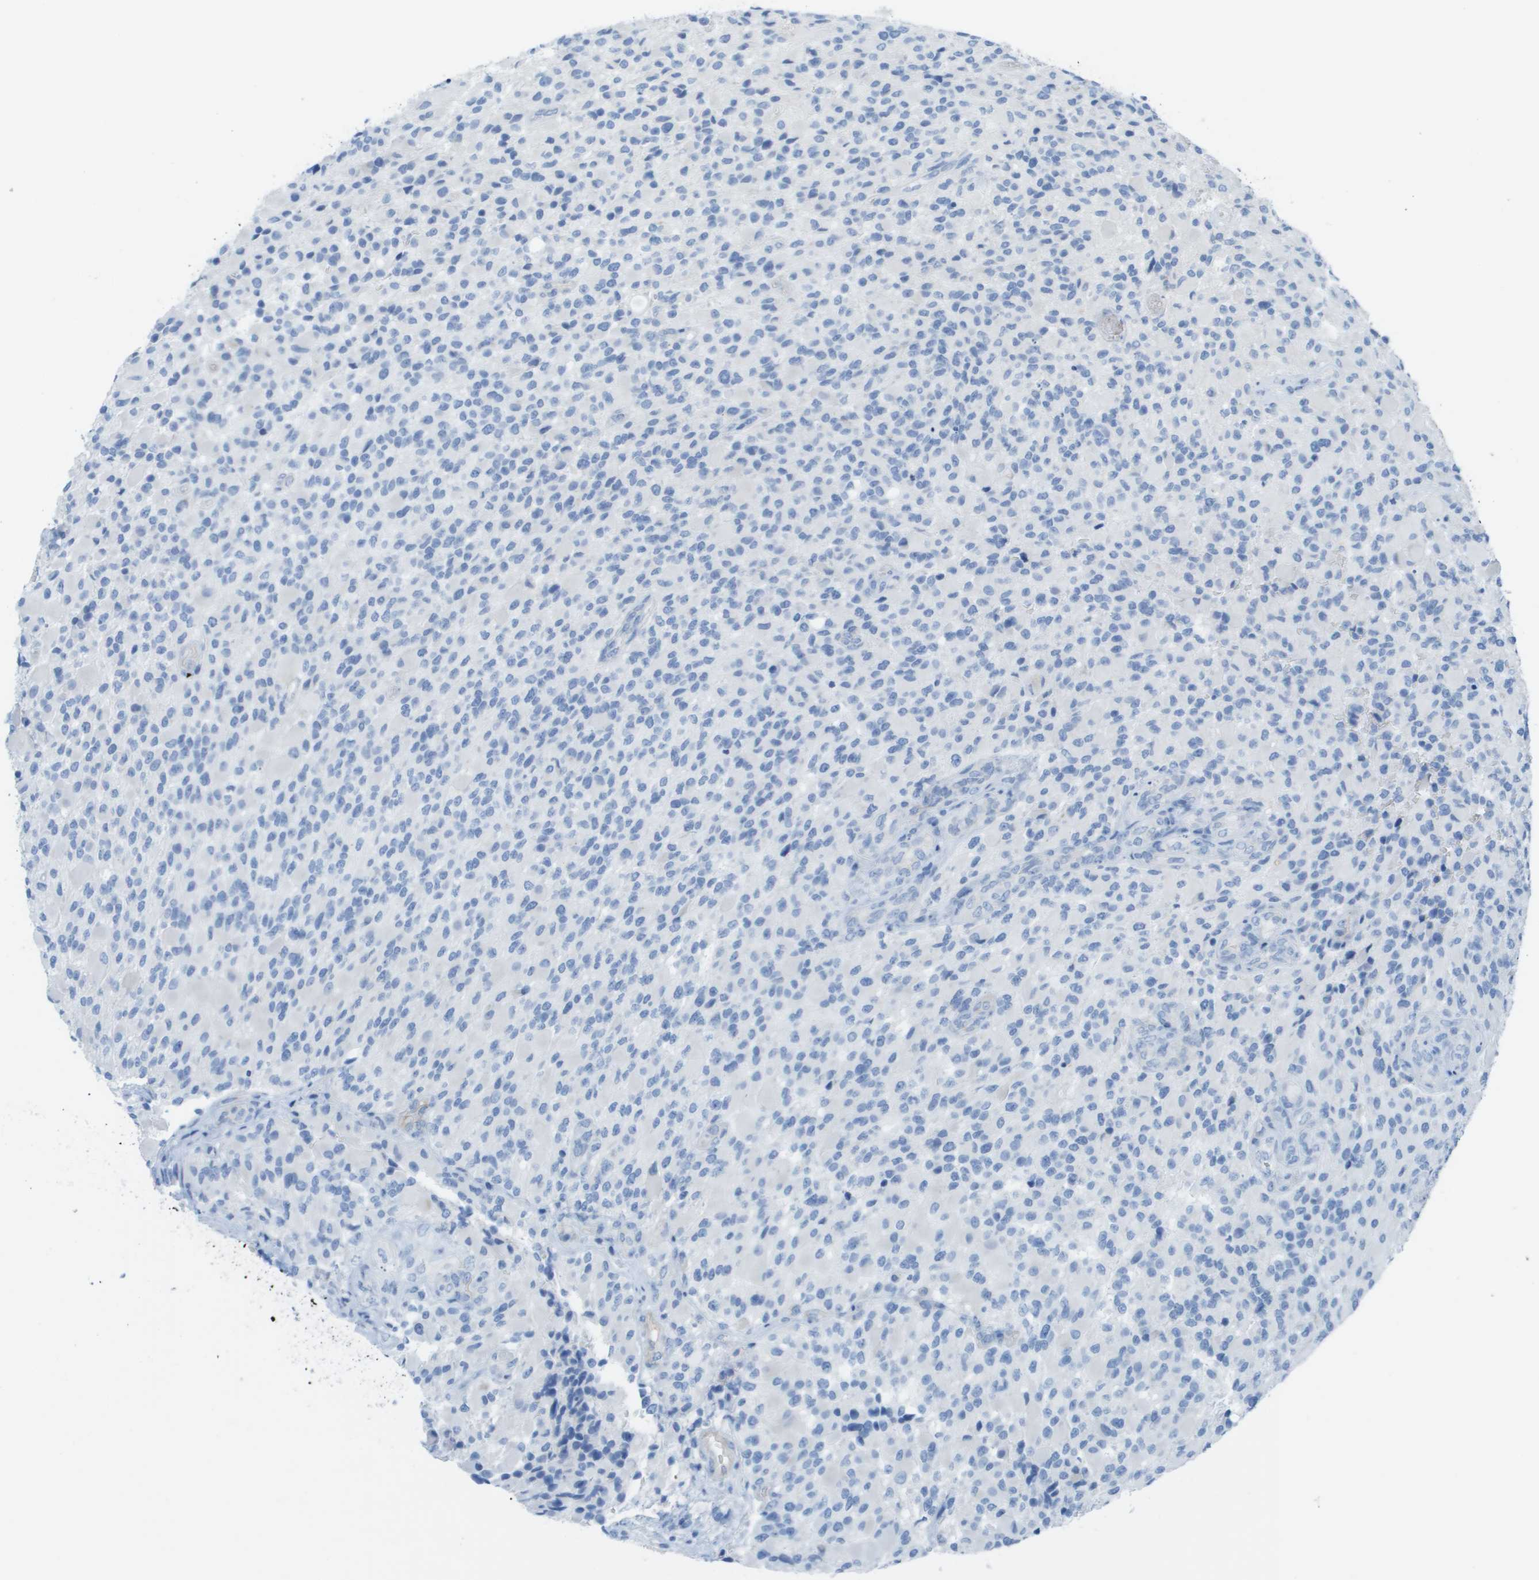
{"staining": {"intensity": "negative", "quantity": "none", "location": "none"}, "tissue": "glioma", "cell_type": "Tumor cells", "image_type": "cancer", "snomed": [{"axis": "morphology", "description": "Glioma, malignant, High grade"}, {"axis": "topography", "description": "Brain"}], "caption": "Tumor cells show no significant protein positivity in glioma. (DAB immunohistochemistry visualized using brightfield microscopy, high magnification).", "gene": "CD46", "patient": {"sex": "male", "age": 71}}